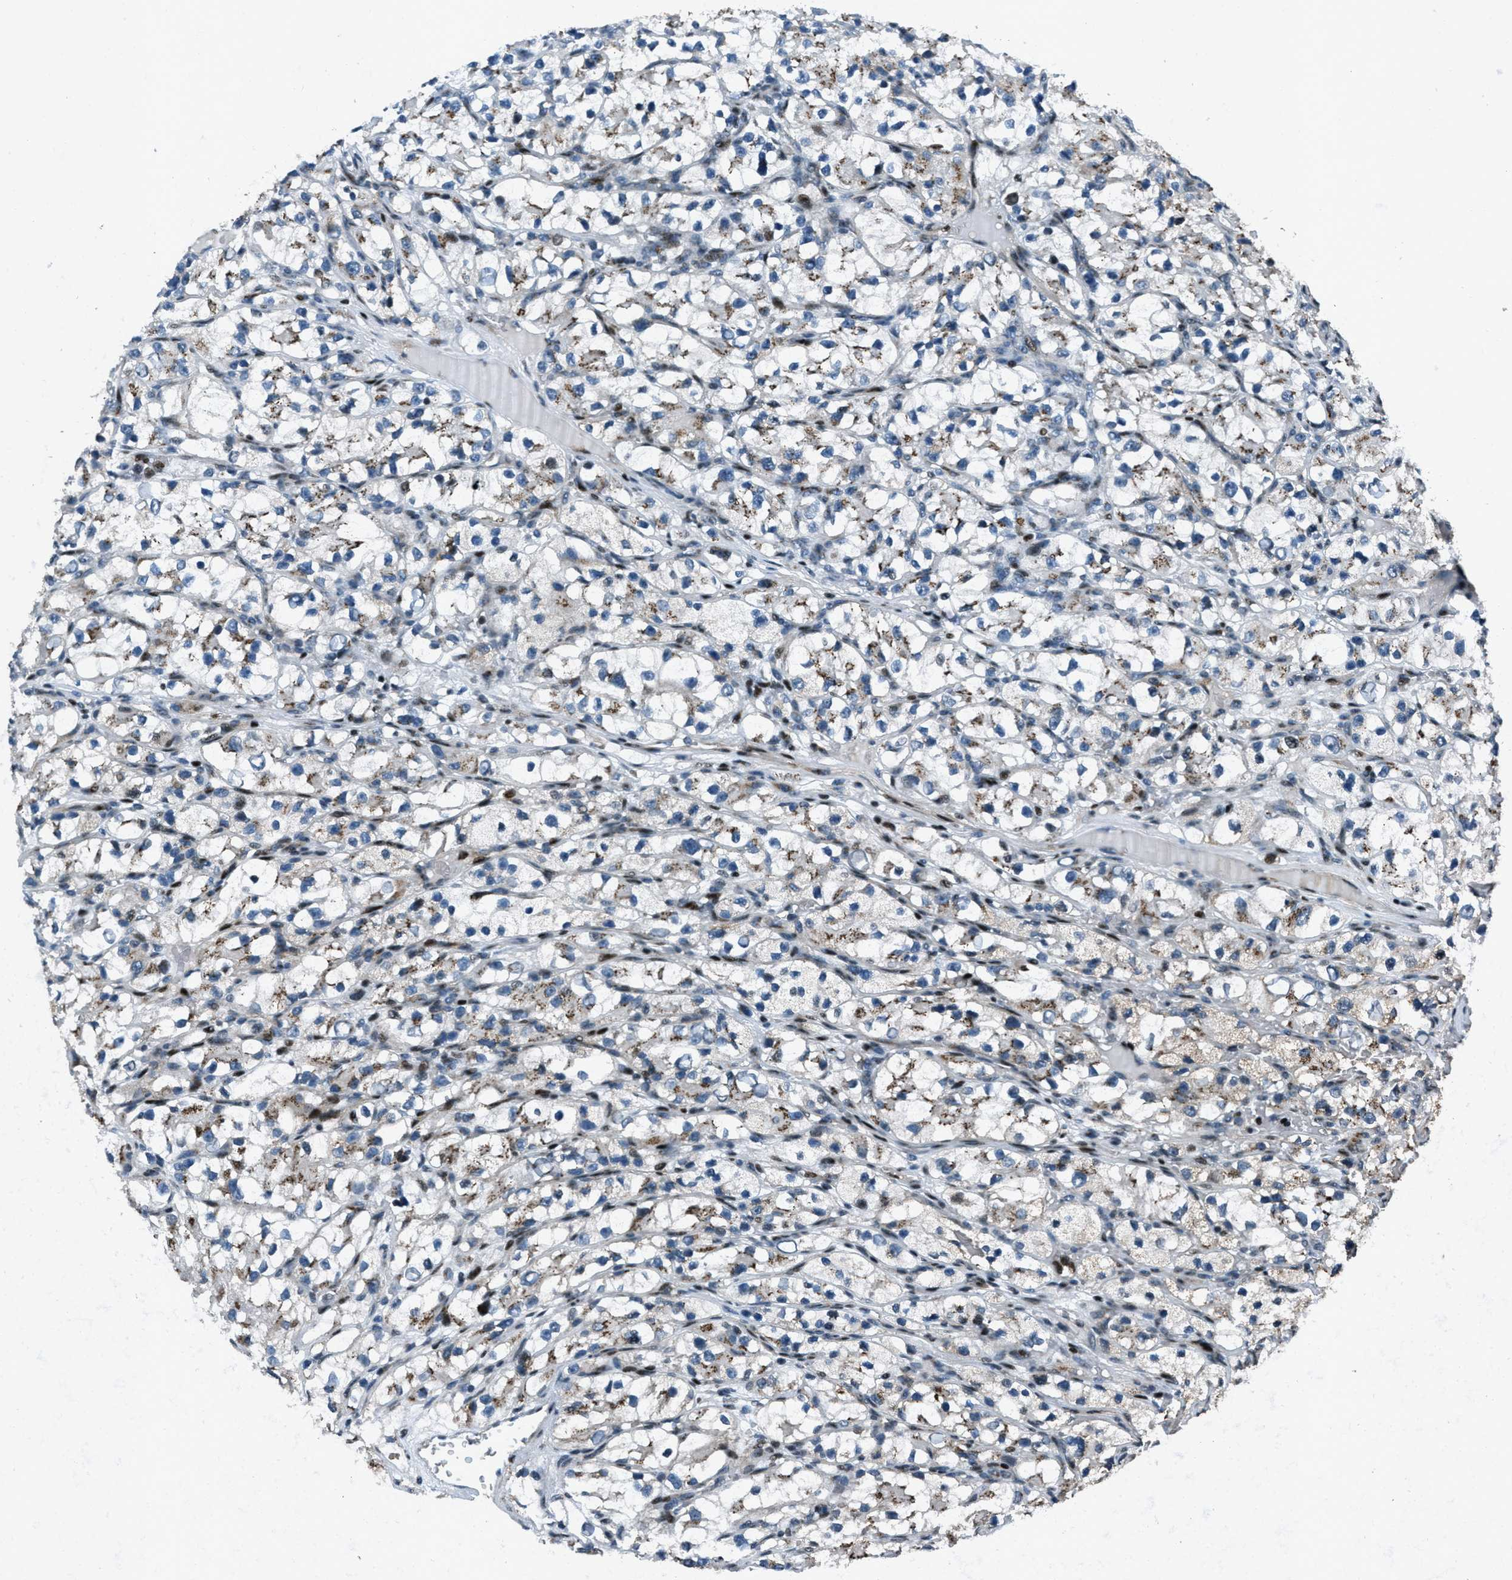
{"staining": {"intensity": "moderate", "quantity": "25%-75%", "location": "cytoplasmic/membranous"}, "tissue": "renal cancer", "cell_type": "Tumor cells", "image_type": "cancer", "snomed": [{"axis": "morphology", "description": "Adenocarcinoma, NOS"}, {"axis": "topography", "description": "Kidney"}], "caption": "Protein analysis of renal adenocarcinoma tissue demonstrates moderate cytoplasmic/membranous positivity in about 25%-75% of tumor cells. The protein is shown in brown color, while the nuclei are stained blue.", "gene": "GPC6", "patient": {"sex": "female", "age": 57}}